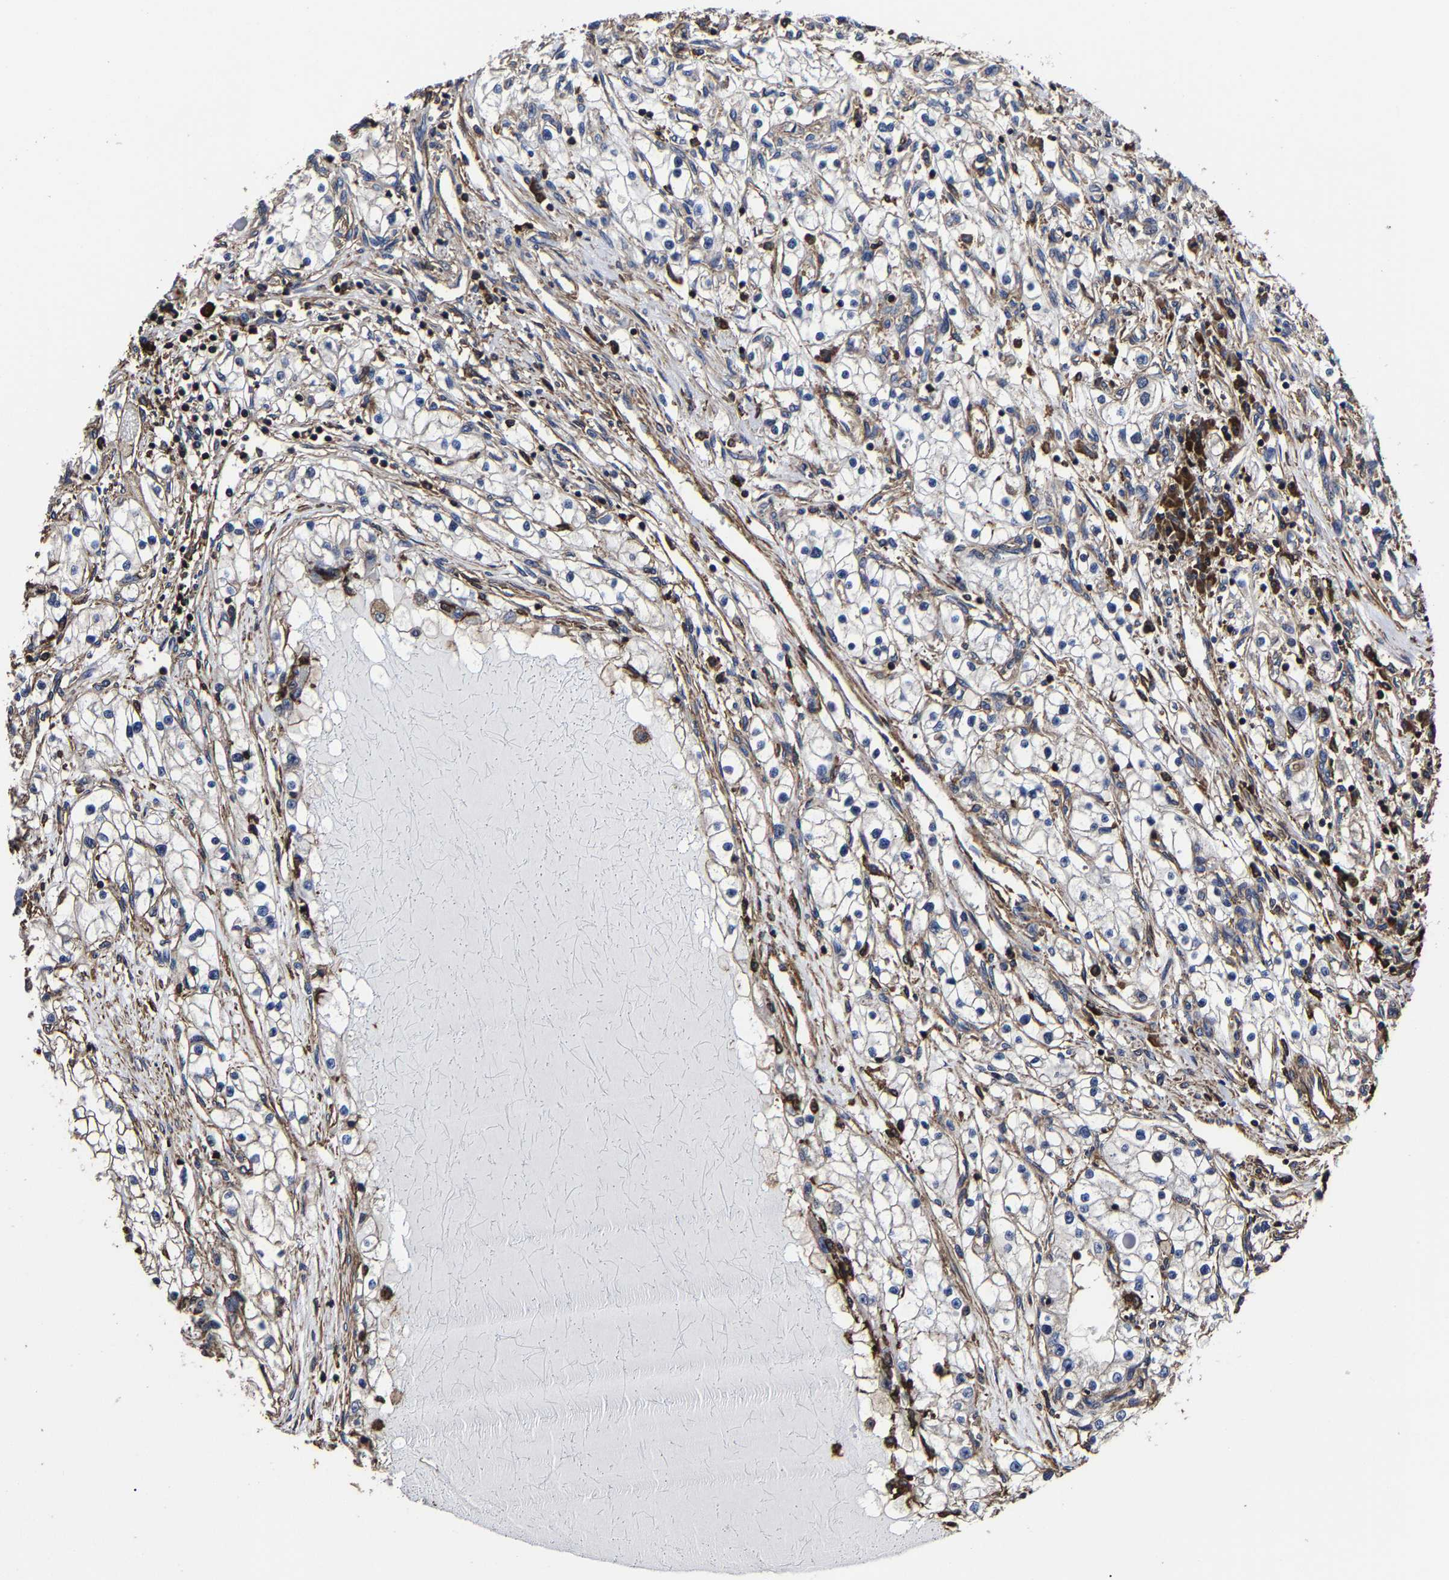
{"staining": {"intensity": "weak", "quantity": ">75%", "location": "cytoplasmic/membranous"}, "tissue": "renal cancer", "cell_type": "Tumor cells", "image_type": "cancer", "snomed": [{"axis": "morphology", "description": "Adenocarcinoma, NOS"}, {"axis": "topography", "description": "Kidney"}], "caption": "This image reveals immunohistochemistry (IHC) staining of renal cancer (adenocarcinoma), with low weak cytoplasmic/membranous positivity in approximately >75% of tumor cells.", "gene": "SSH3", "patient": {"sex": "male", "age": 68}}